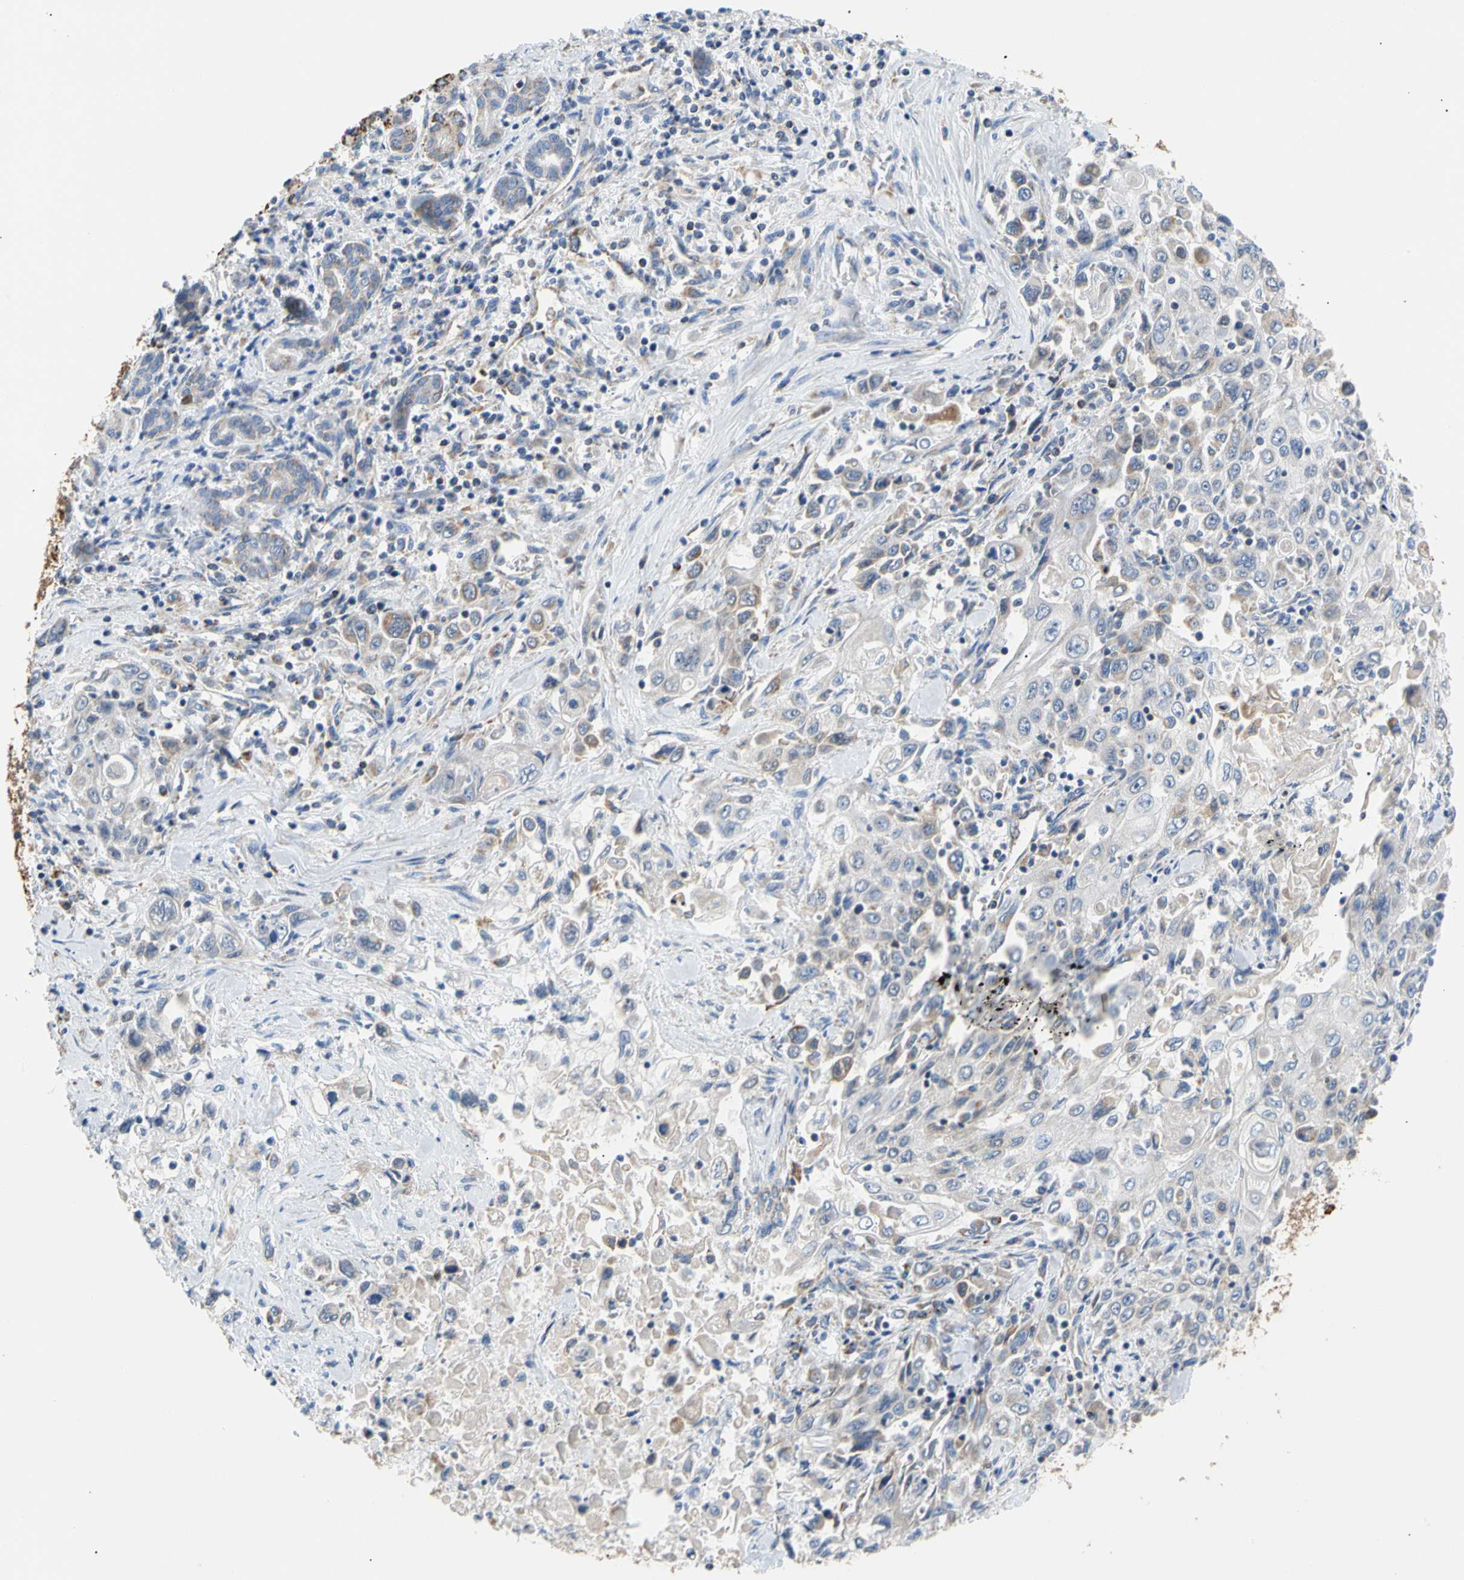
{"staining": {"intensity": "strong", "quantity": "25%-75%", "location": "cytoplasmic/membranous"}, "tissue": "pancreatic cancer", "cell_type": "Tumor cells", "image_type": "cancer", "snomed": [{"axis": "morphology", "description": "Adenocarcinoma, NOS"}, {"axis": "topography", "description": "Pancreas"}], "caption": "Approximately 25%-75% of tumor cells in adenocarcinoma (pancreatic) show strong cytoplasmic/membranous protein staining as visualized by brown immunohistochemical staining.", "gene": "ACAT1", "patient": {"sex": "male", "age": 70}}